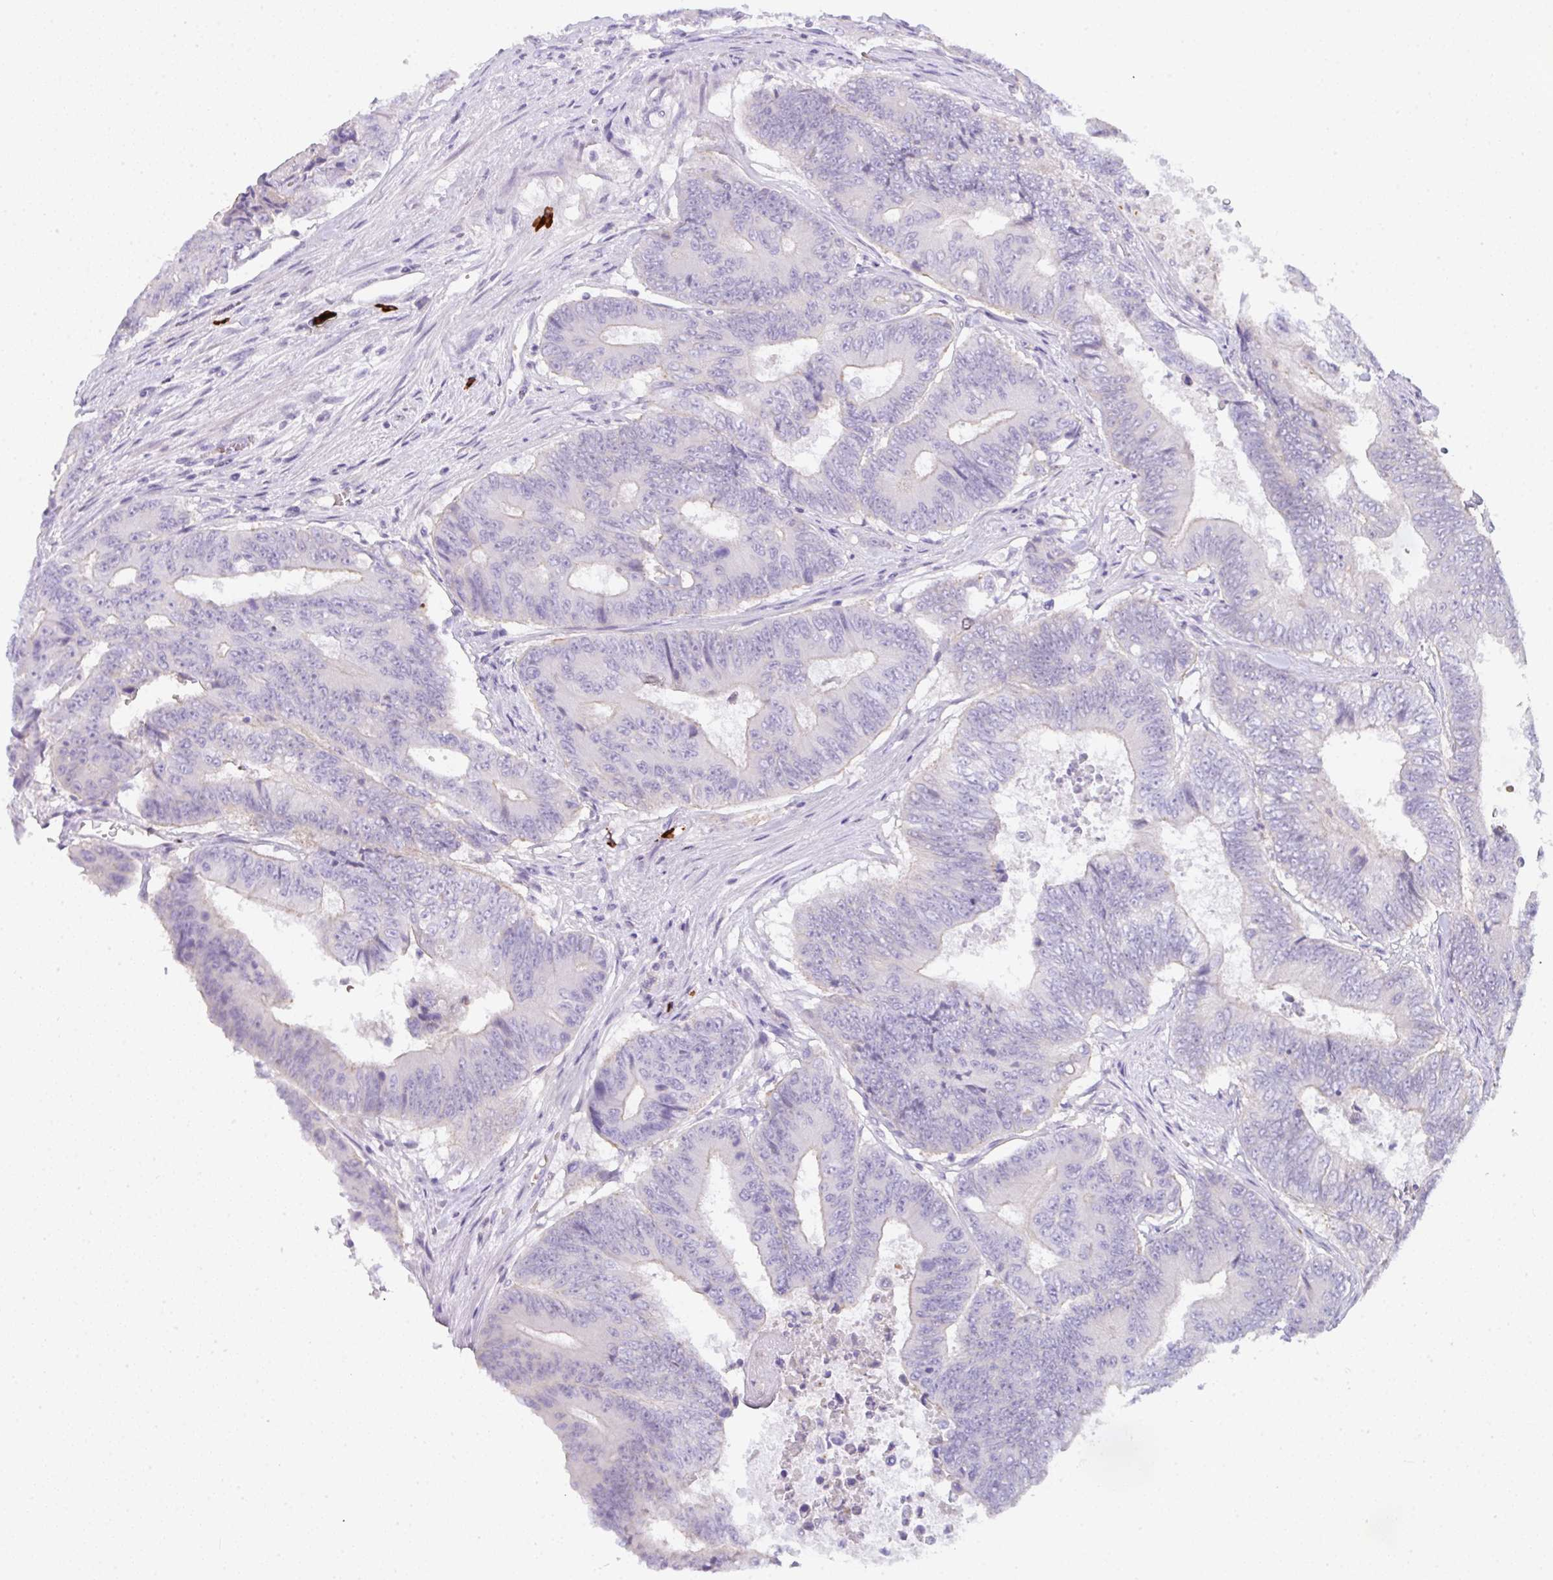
{"staining": {"intensity": "negative", "quantity": "none", "location": "none"}, "tissue": "colorectal cancer", "cell_type": "Tumor cells", "image_type": "cancer", "snomed": [{"axis": "morphology", "description": "Adenocarcinoma, NOS"}, {"axis": "topography", "description": "Colon"}], "caption": "IHC micrograph of colorectal cancer (adenocarcinoma) stained for a protein (brown), which reveals no expression in tumor cells.", "gene": "CACNA1S", "patient": {"sex": "female", "age": 48}}